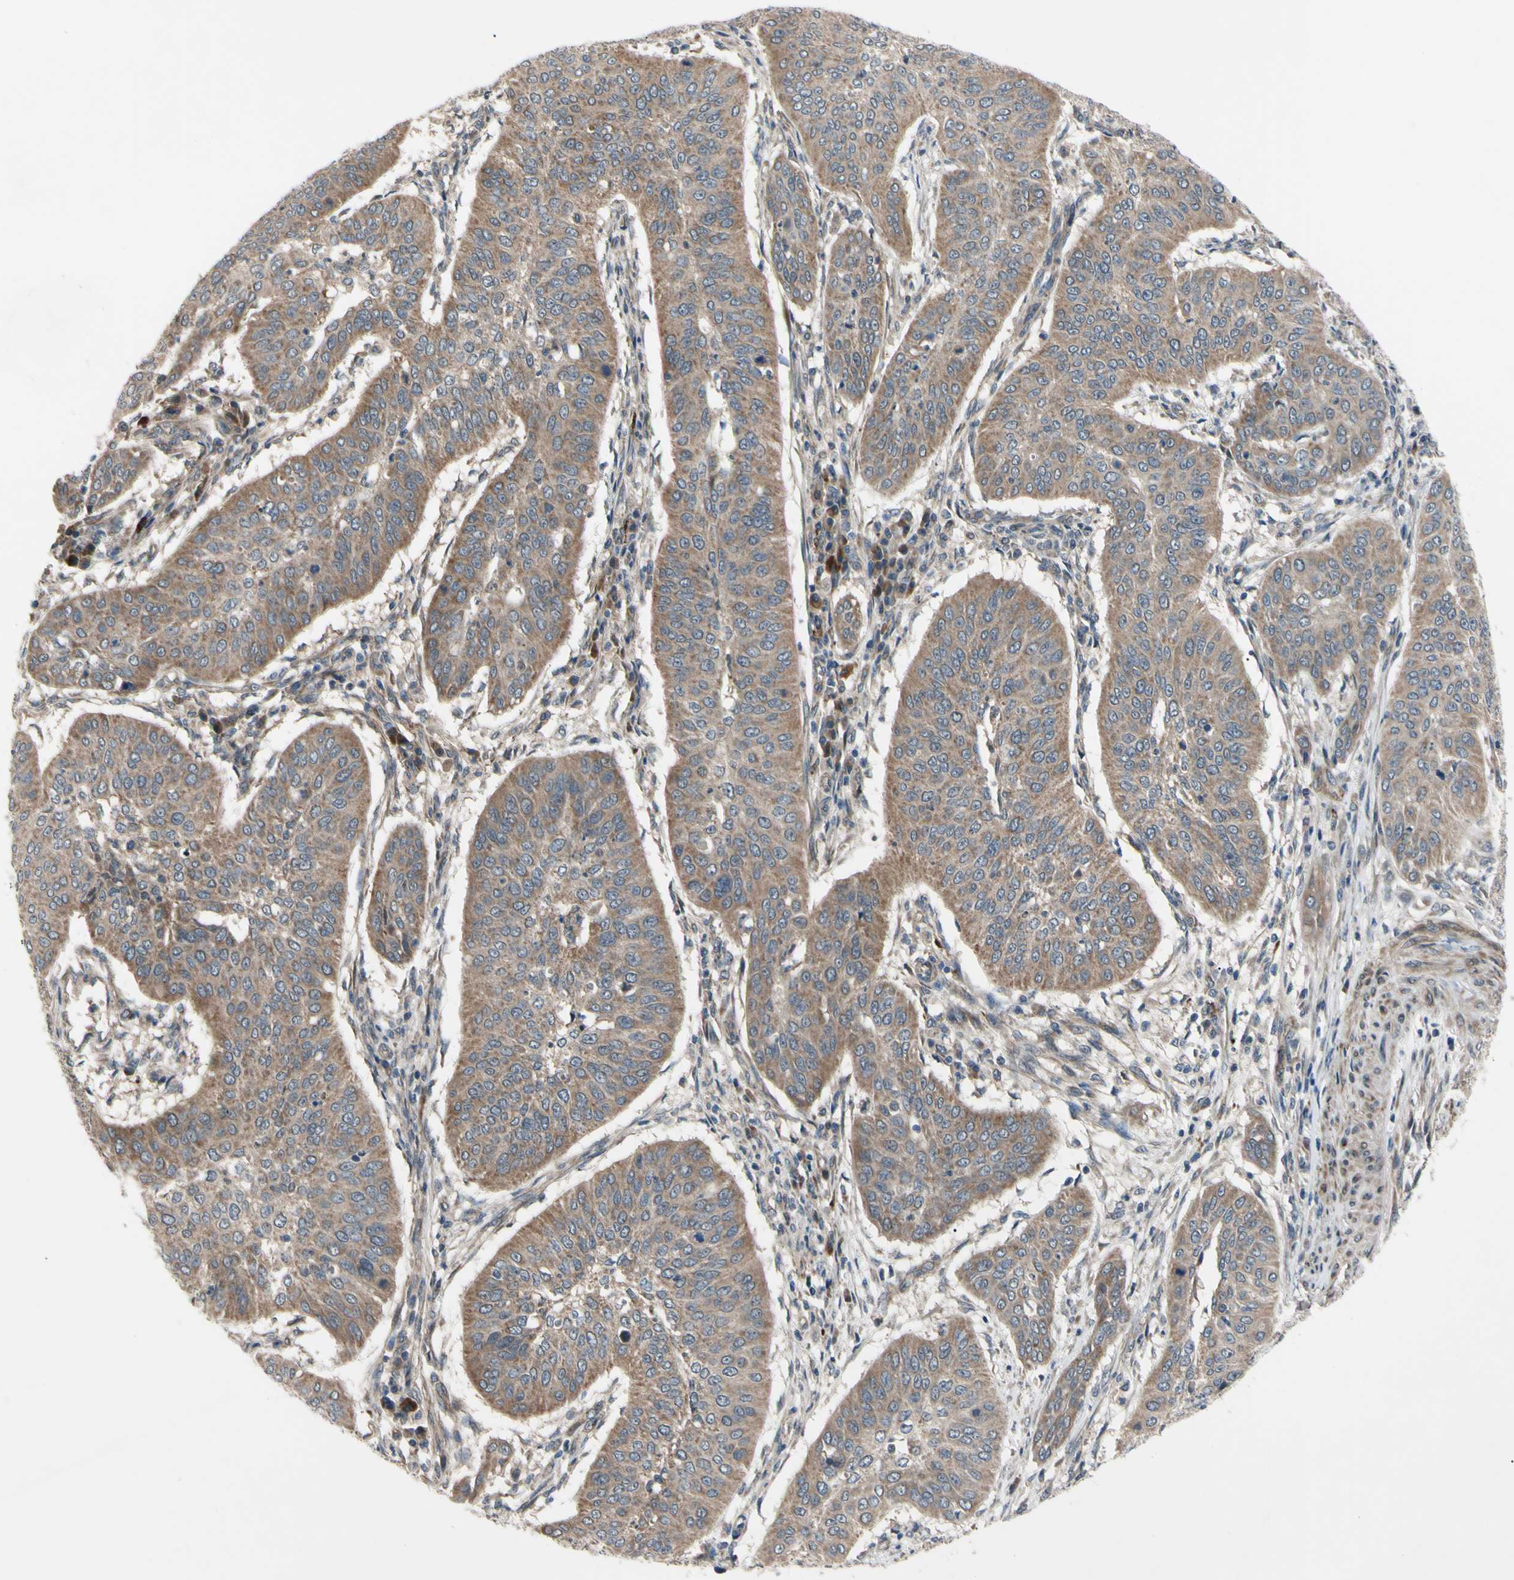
{"staining": {"intensity": "moderate", "quantity": ">75%", "location": "cytoplasmic/membranous"}, "tissue": "cervical cancer", "cell_type": "Tumor cells", "image_type": "cancer", "snomed": [{"axis": "morphology", "description": "Normal tissue, NOS"}, {"axis": "morphology", "description": "Squamous cell carcinoma, NOS"}, {"axis": "topography", "description": "Cervix"}], "caption": "A brown stain labels moderate cytoplasmic/membranous staining of a protein in cervical cancer (squamous cell carcinoma) tumor cells. (IHC, brightfield microscopy, high magnification).", "gene": "SVIL", "patient": {"sex": "female", "age": 39}}